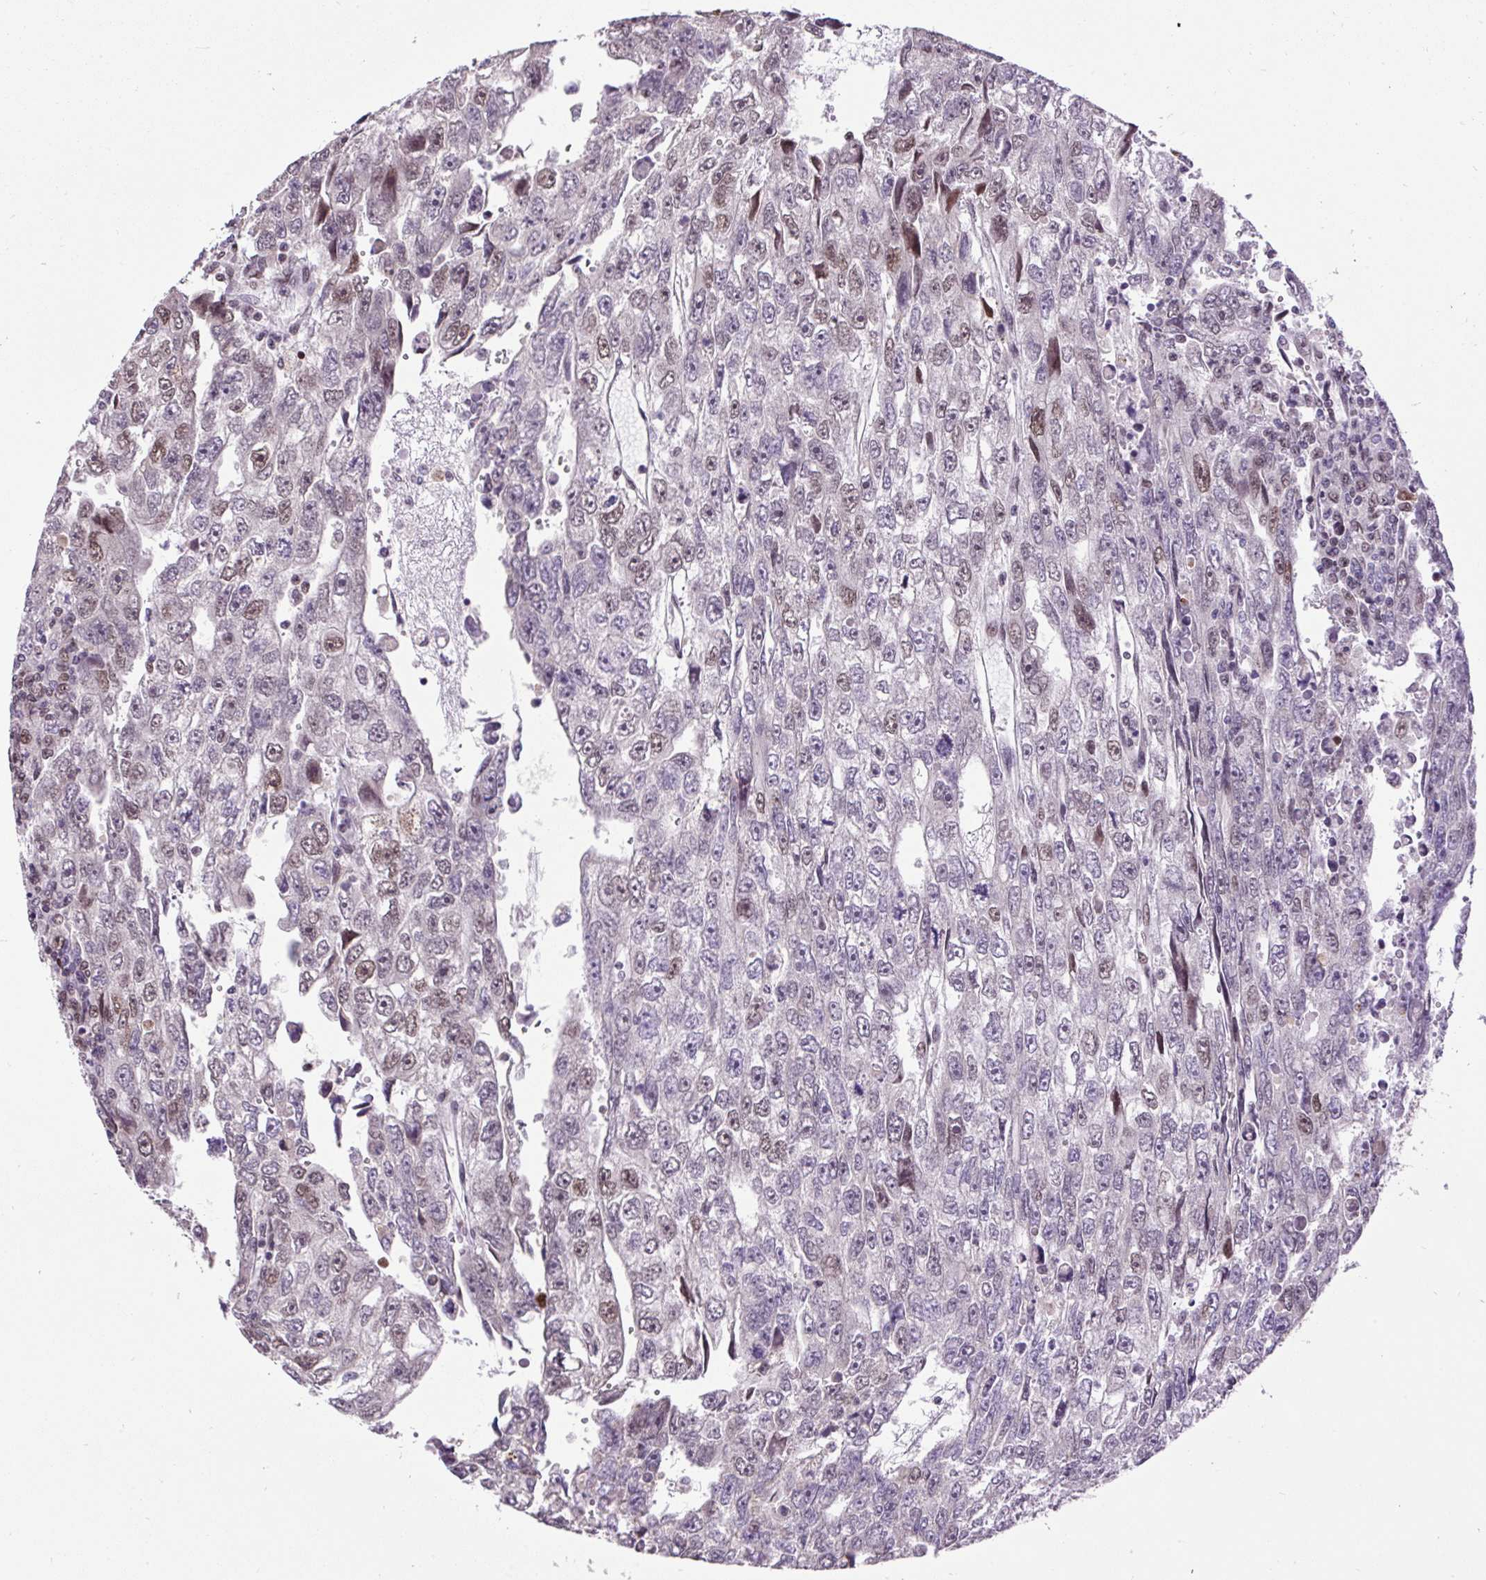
{"staining": {"intensity": "moderate", "quantity": "25%-75%", "location": "nuclear"}, "tissue": "testis cancer", "cell_type": "Tumor cells", "image_type": "cancer", "snomed": [{"axis": "morphology", "description": "Carcinoma, Embryonal, NOS"}, {"axis": "topography", "description": "Testis"}], "caption": "Immunohistochemistry of human embryonal carcinoma (testis) exhibits medium levels of moderate nuclear staining in about 25%-75% of tumor cells.", "gene": "ZNF672", "patient": {"sex": "male", "age": 20}}